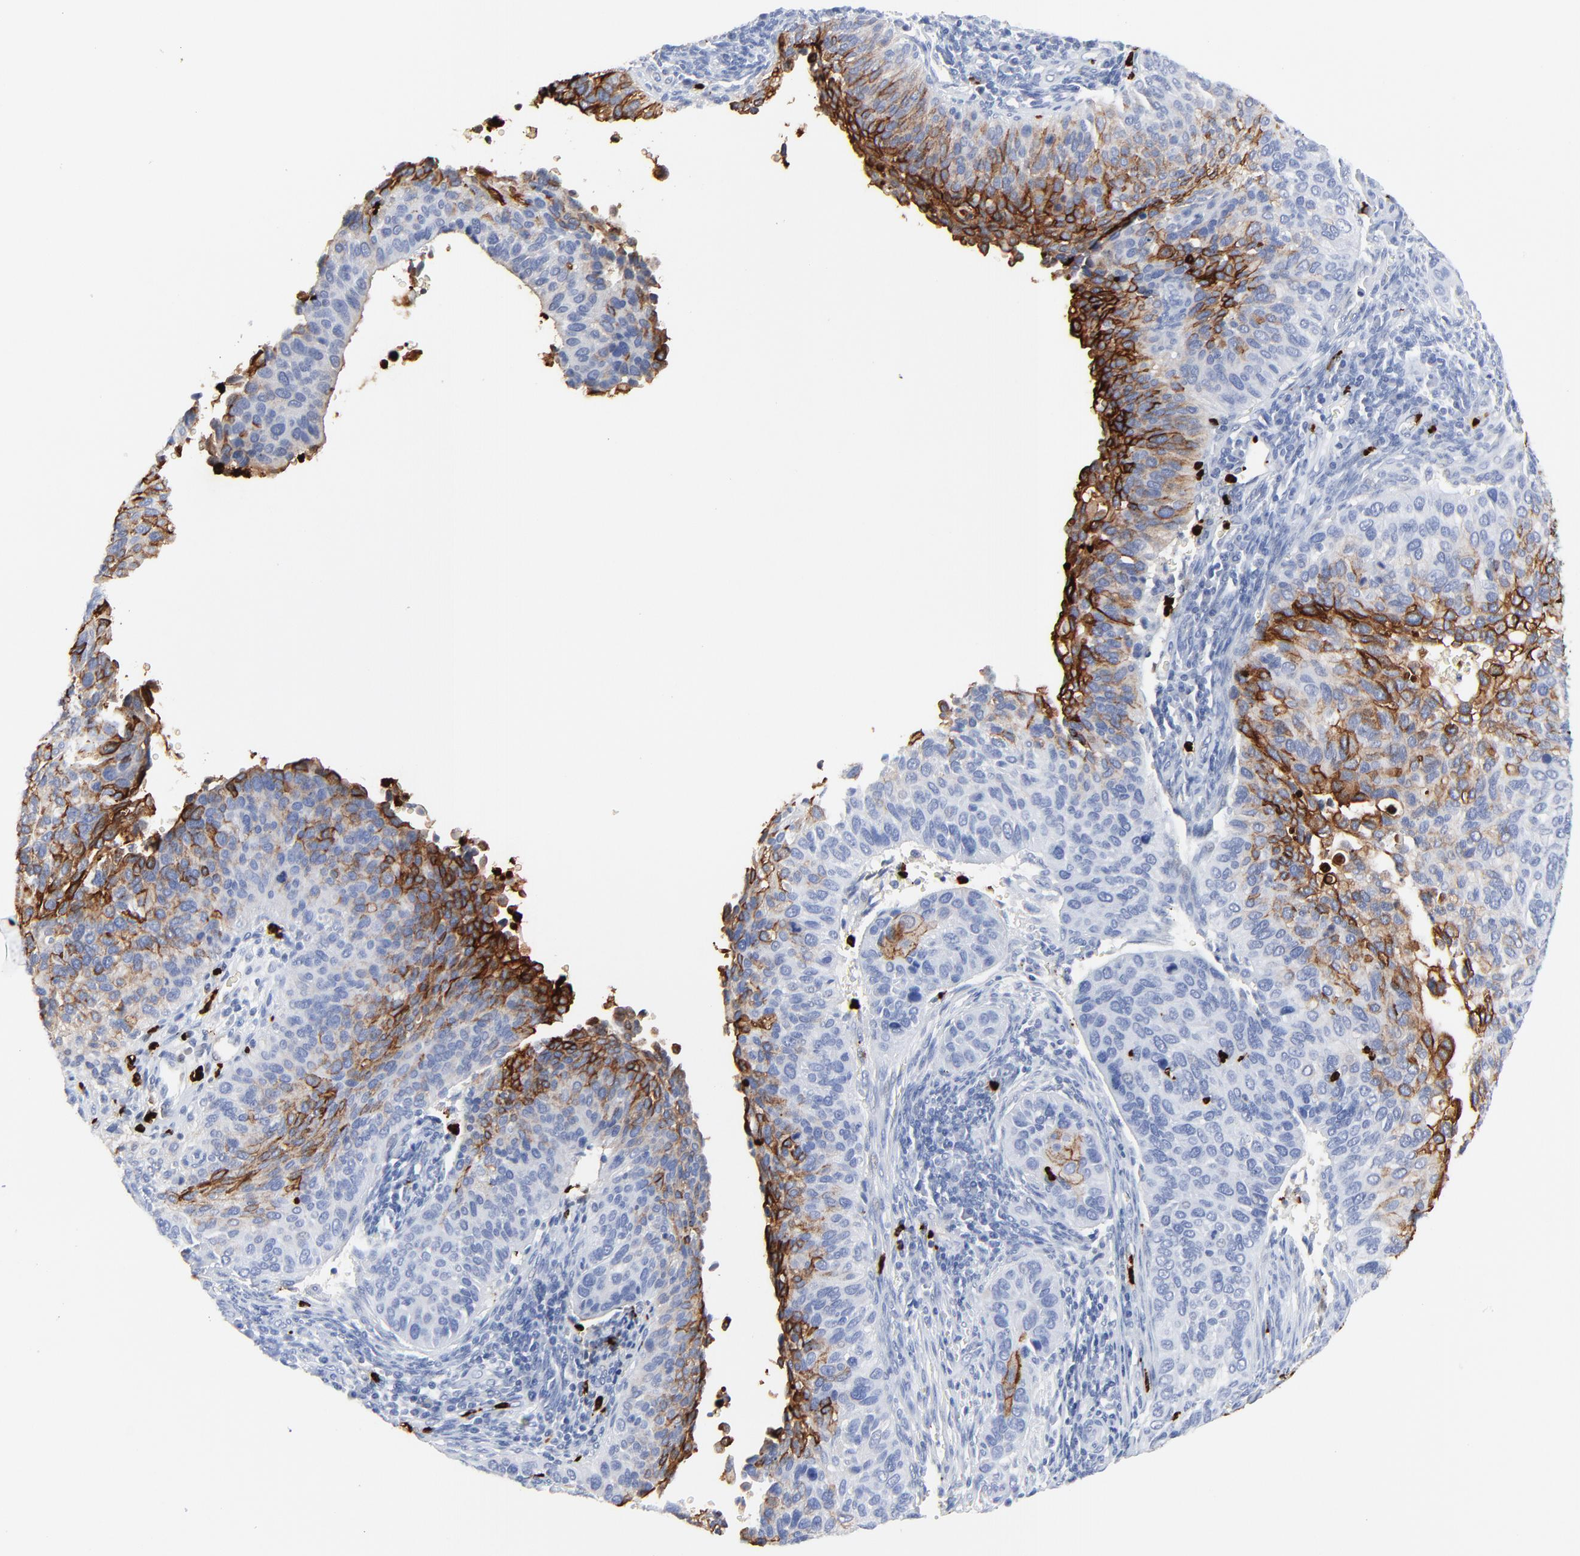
{"staining": {"intensity": "strong", "quantity": "<25%", "location": "cytoplasmic/membranous"}, "tissue": "cervical cancer", "cell_type": "Tumor cells", "image_type": "cancer", "snomed": [{"axis": "morphology", "description": "Adenocarcinoma, NOS"}, {"axis": "topography", "description": "Cervix"}], "caption": "Immunohistochemistry (IHC) histopathology image of cervical adenocarcinoma stained for a protein (brown), which displays medium levels of strong cytoplasmic/membranous staining in about <25% of tumor cells.", "gene": "LCN2", "patient": {"sex": "female", "age": 29}}